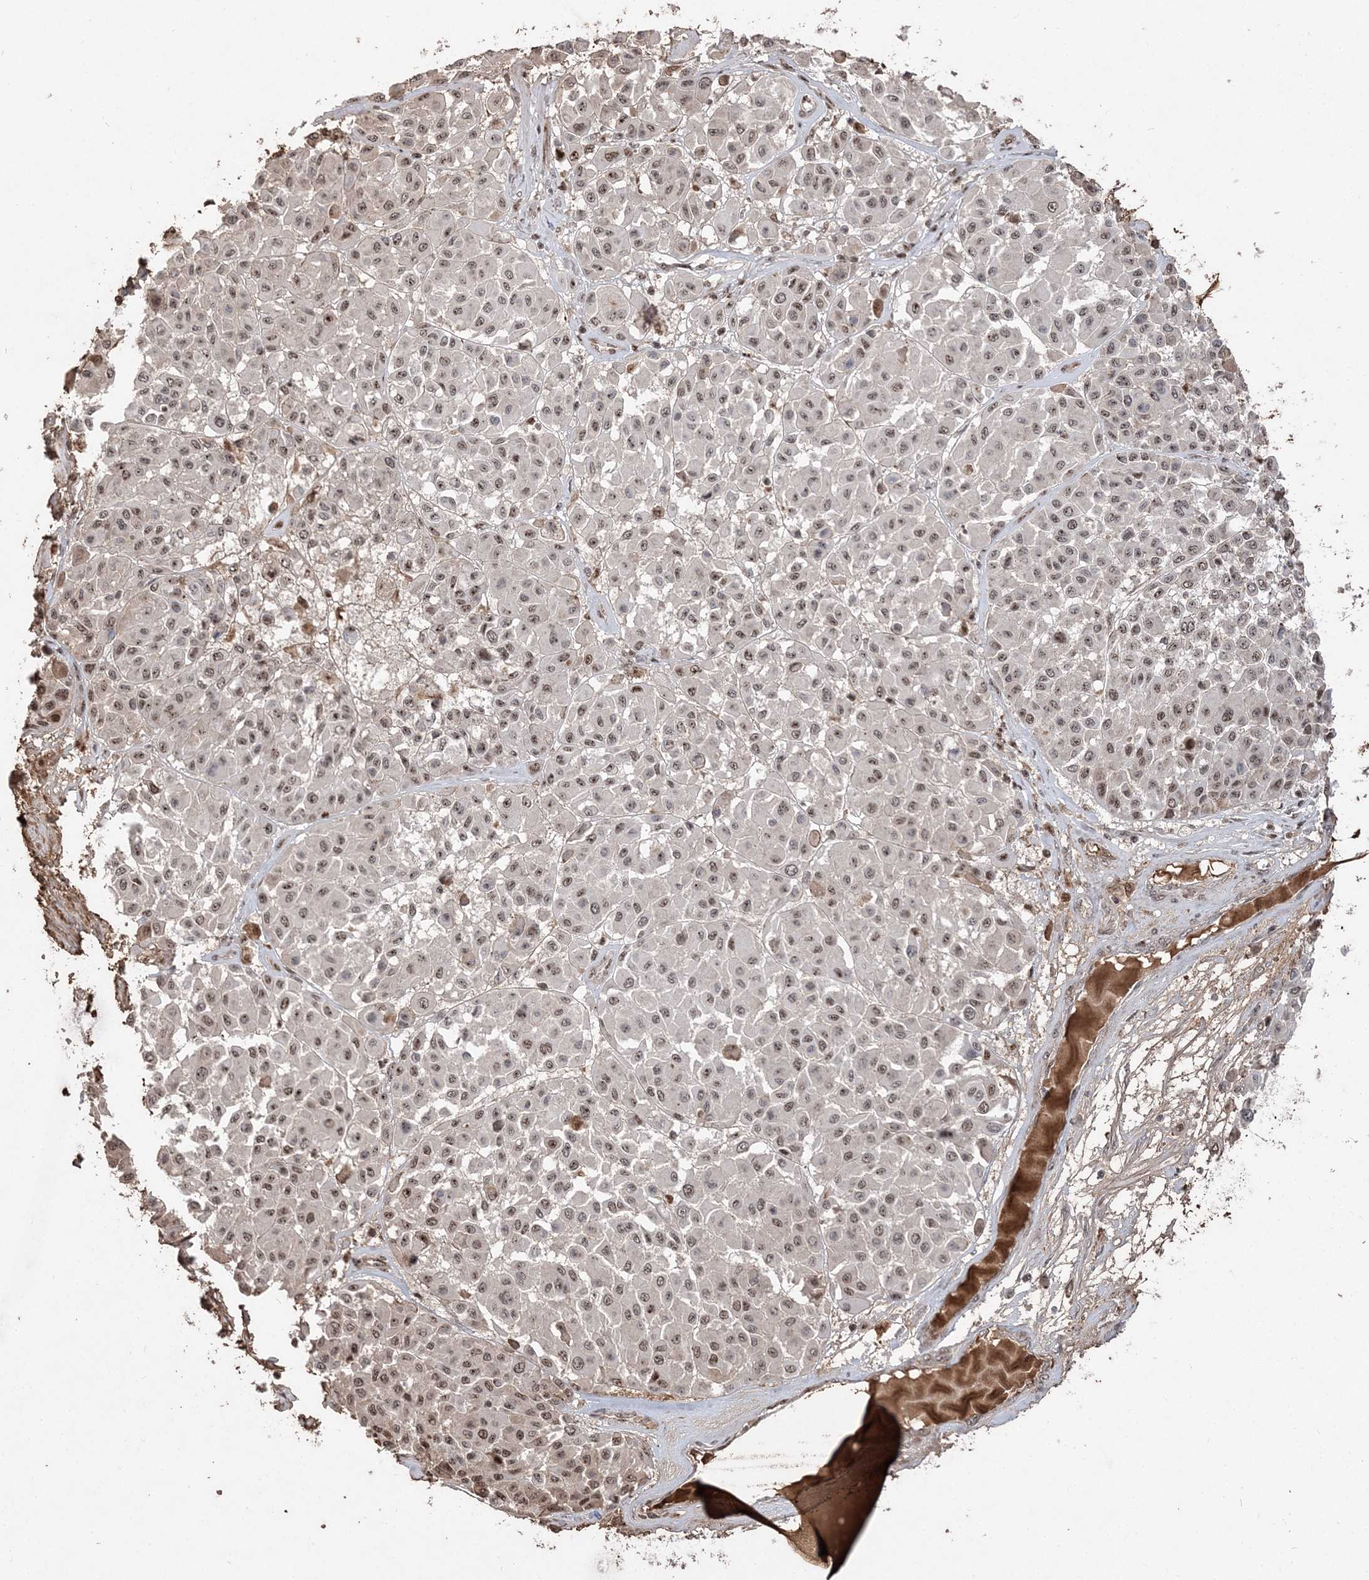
{"staining": {"intensity": "moderate", "quantity": ">75%", "location": "nuclear"}, "tissue": "melanoma", "cell_type": "Tumor cells", "image_type": "cancer", "snomed": [{"axis": "morphology", "description": "Malignant melanoma, Metastatic site"}, {"axis": "topography", "description": "Soft tissue"}], "caption": "Immunohistochemistry staining of melanoma, which demonstrates medium levels of moderate nuclear expression in about >75% of tumor cells indicating moderate nuclear protein staining. The staining was performed using DAB (brown) for protein detection and nuclei were counterstained in hematoxylin (blue).", "gene": "RBM17", "patient": {"sex": "male", "age": 41}}